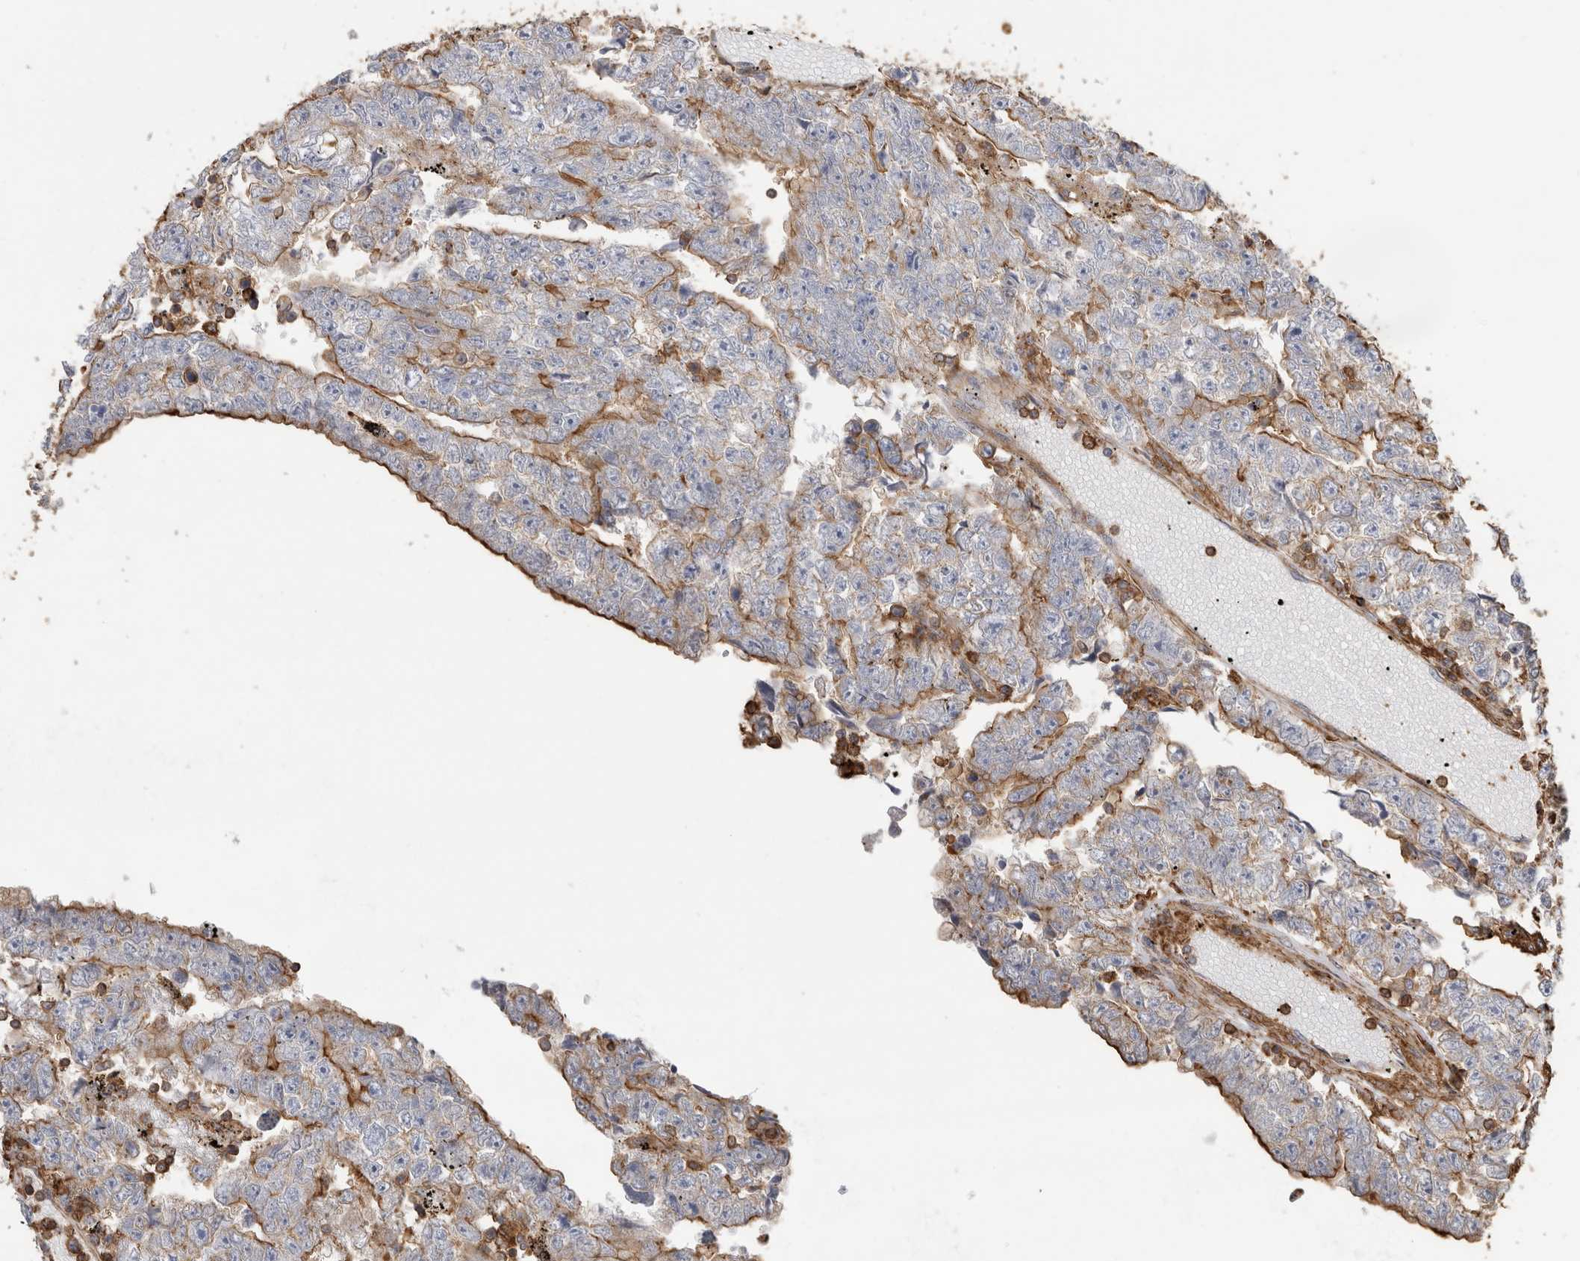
{"staining": {"intensity": "moderate", "quantity": "25%-75%", "location": "cytoplasmic/membranous"}, "tissue": "testis cancer", "cell_type": "Tumor cells", "image_type": "cancer", "snomed": [{"axis": "morphology", "description": "Carcinoma, Embryonal, NOS"}, {"axis": "topography", "description": "Testis"}], "caption": "IHC (DAB (3,3'-diaminobenzidine)) staining of testis cancer shows moderate cytoplasmic/membranous protein expression in about 25%-75% of tumor cells.", "gene": "GPER1", "patient": {"sex": "male", "age": 25}}